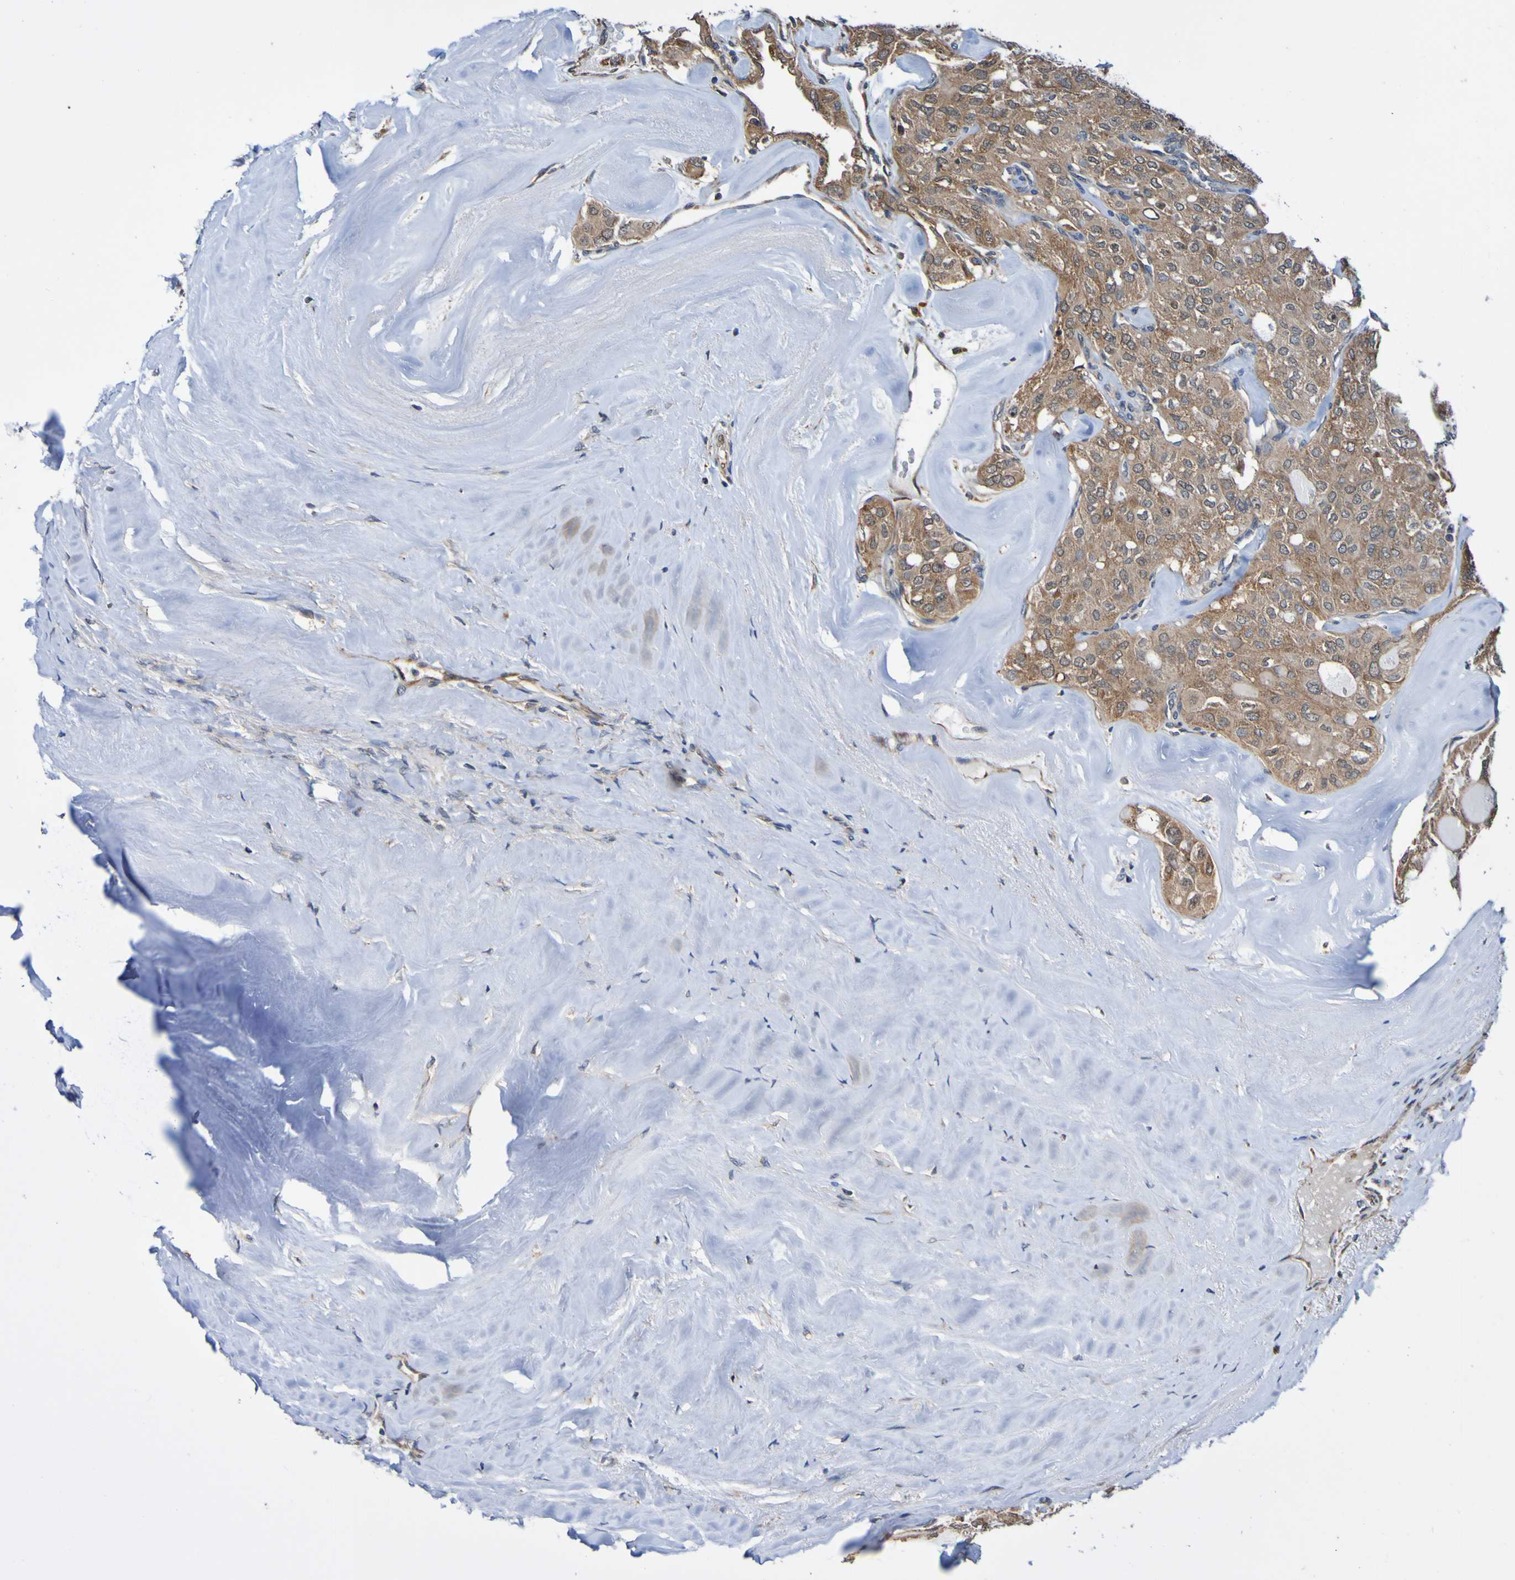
{"staining": {"intensity": "moderate", "quantity": ">75%", "location": "cytoplasmic/membranous"}, "tissue": "thyroid cancer", "cell_type": "Tumor cells", "image_type": "cancer", "snomed": [{"axis": "morphology", "description": "Follicular adenoma carcinoma, NOS"}, {"axis": "topography", "description": "Thyroid gland"}], "caption": "Immunohistochemistry image of follicular adenoma carcinoma (thyroid) stained for a protein (brown), which displays medium levels of moderate cytoplasmic/membranous positivity in about >75% of tumor cells.", "gene": "AXIN1", "patient": {"sex": "male", "age": 75}}